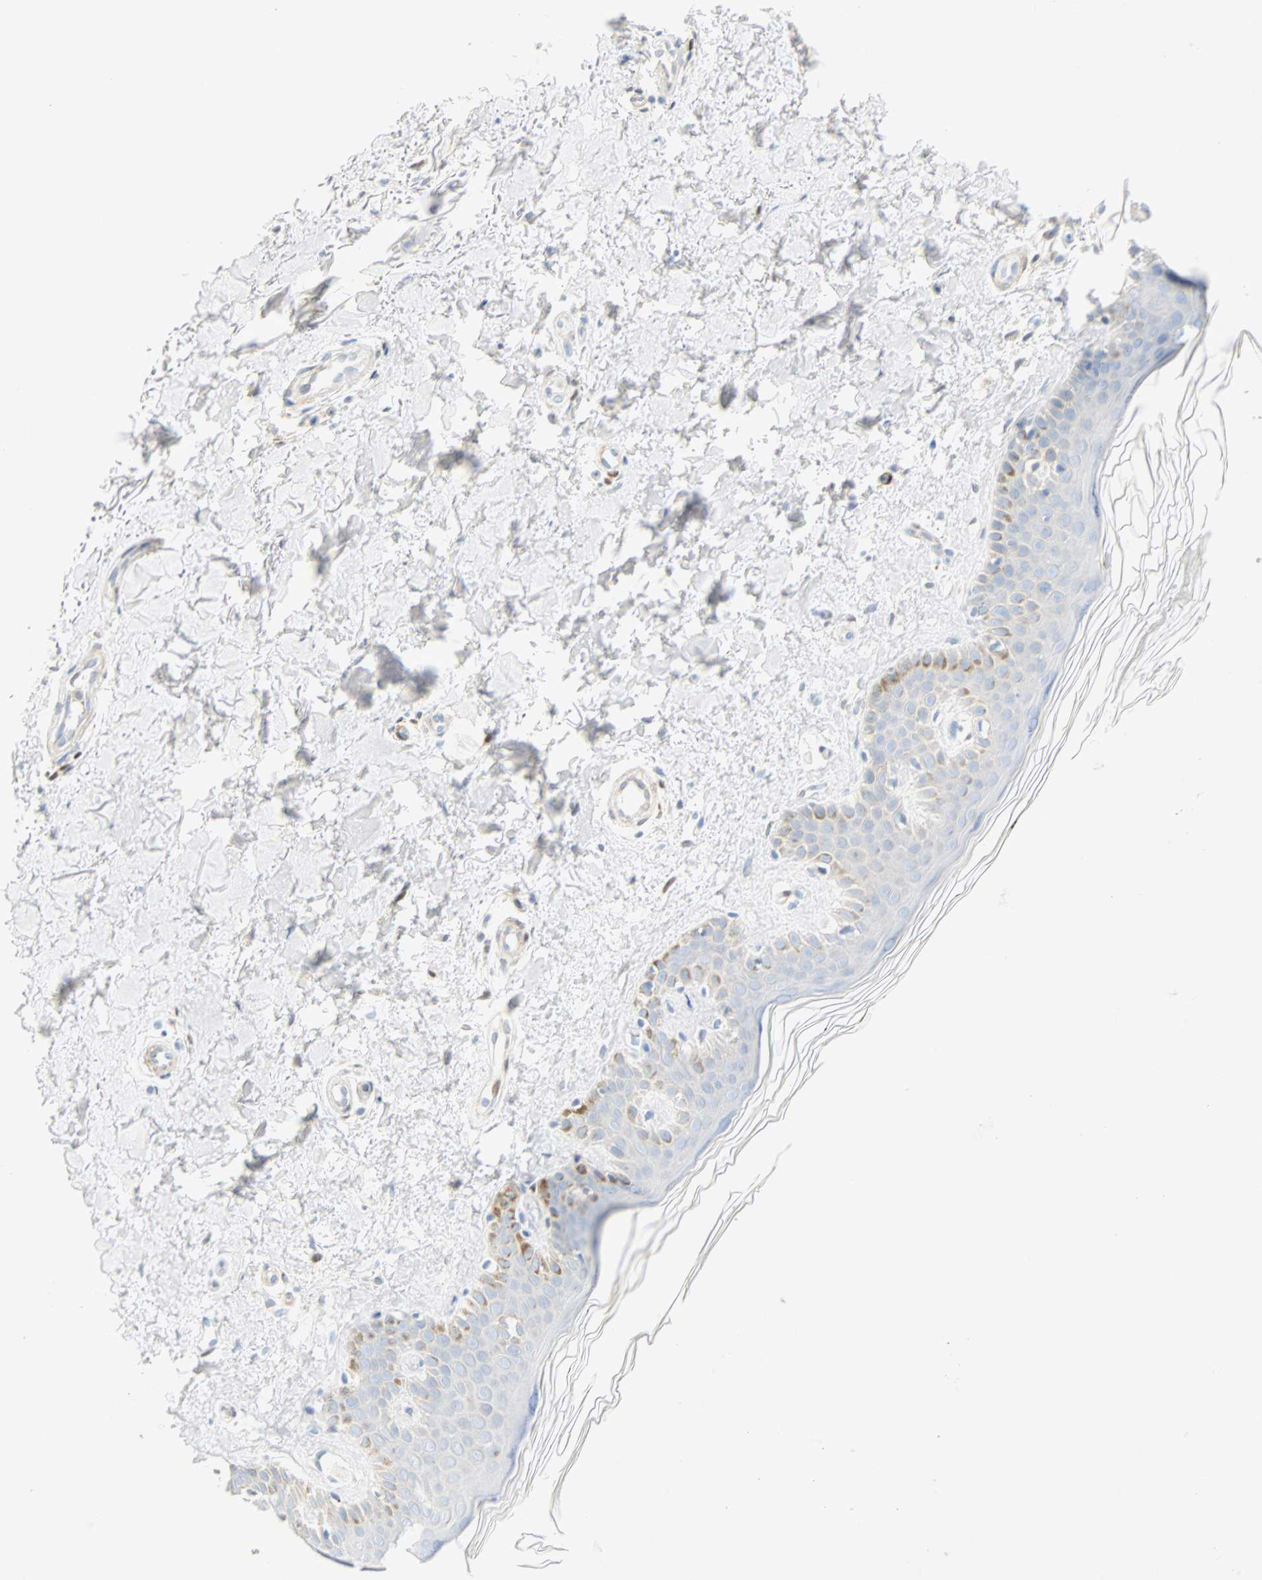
{"staining": {"intensity": "negative", "quantity": "none", "location": "none"}, "tissue": "skin", "cell_type": "Fibroblasts", "image_type": "normal", "snomed": [{"axis": "morphology", "description": "Normal tissue, NOS"}, {"axis": "topography", "description": "Skin"}], "caption": "Histopathology image shows no protein staining in fibroblasts of benign skin.", "gene": "SELENBP1", "patient": {"sex": "male", "age": 67}}